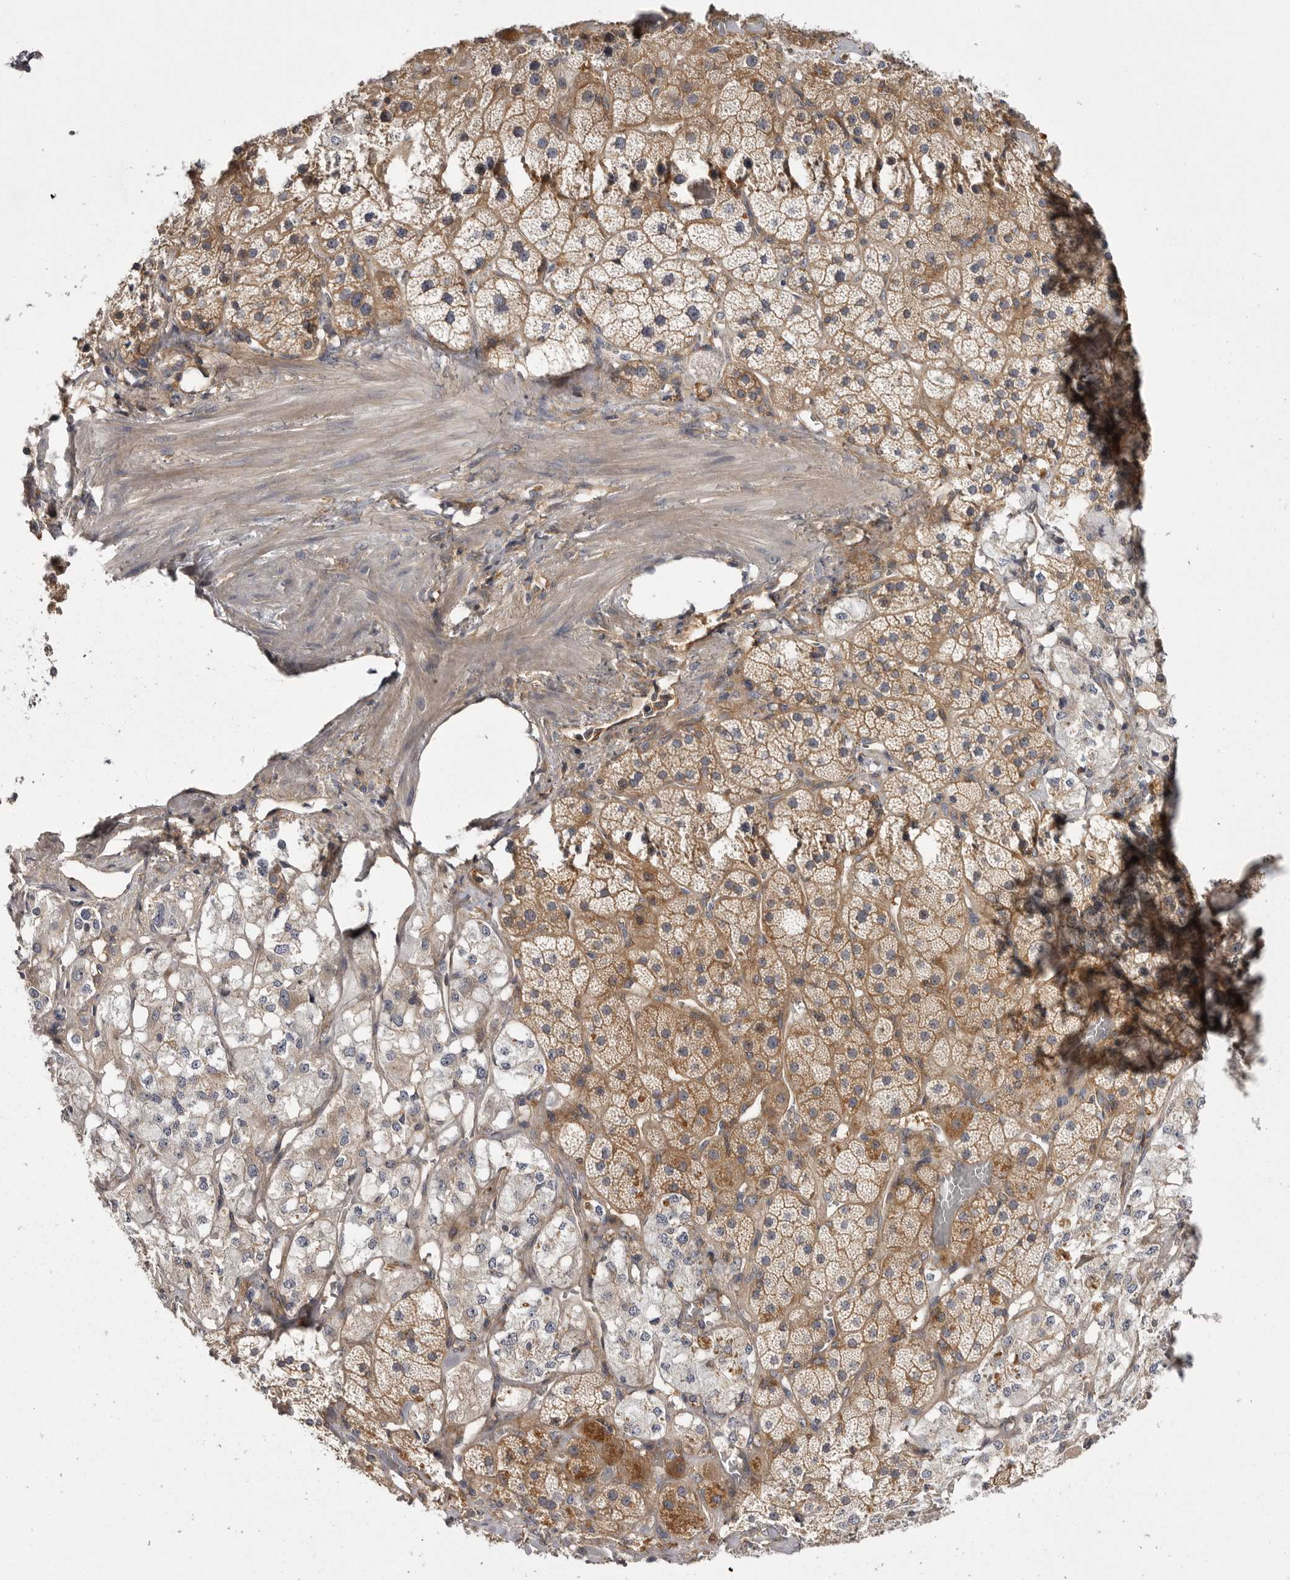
{"staining": {"intensity": "moderate", "quantity": "25%-75%", "location": "cytoplasmic/membranous"}, "tissue": "adrenal gland", "cell_type": "Glandular cells", "image_type": "normal", "snomed": [{"axis": "morphology", "description": "Normal tissue, NOS"}, {"axis": "topography", "description": "Adrenal gland"}], "caption": "Immunohistochemistry (DAB (3,3'-diaminobenzidine)) staining of normal adrenal gland reveals moderate cytoplasmic/membranous protein positivity in approximately 25%-75% of glandular cells. (Brightfield microscopy of DAB IHC at high magnification).", "gene": "OSBPL9", "patient": {"sex": "male", "age": 57}}